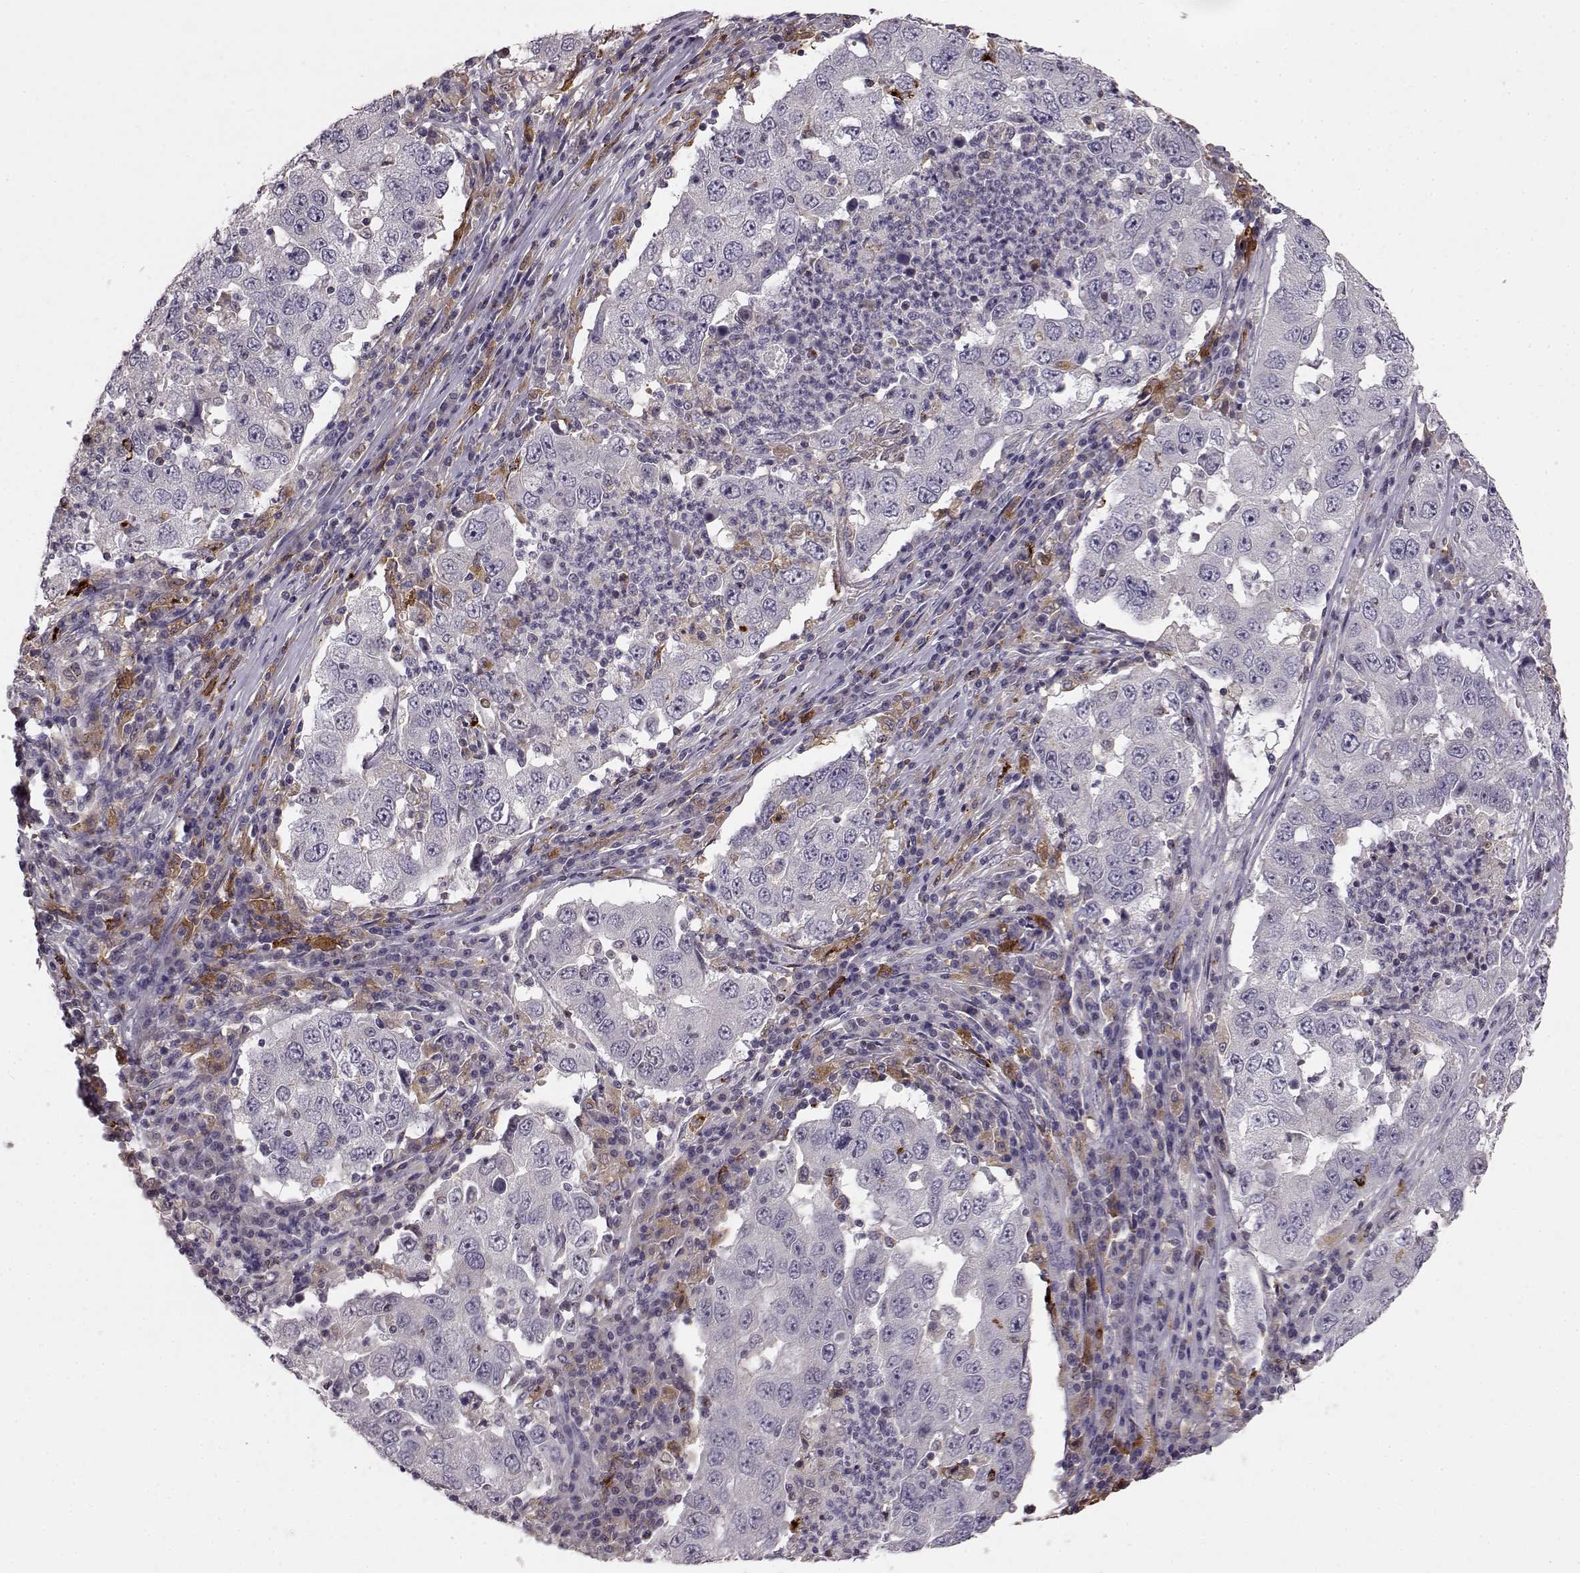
{"staining": {"intensity": "negative", "quantity": "none", "location": "none"}, "tissue": "lung cancer", "cell_type": "Tumor cells", "image_type": "cancer", "snomed": [{"axis": "morphology", "description": "Adenocarcinoma, NOS"}, {"axis": "topography", "description": "Lung"}], "caption": "There is no significant positivity in tumor cells of lung cancer (adenocarcinoma). (DAB (3,3'-diaminobenzidine) immunohistochemistry visualized using brightfield microscopy, high magnification).", "gene": "CCNF", "patient": {"sex": "male", "age": 73}}